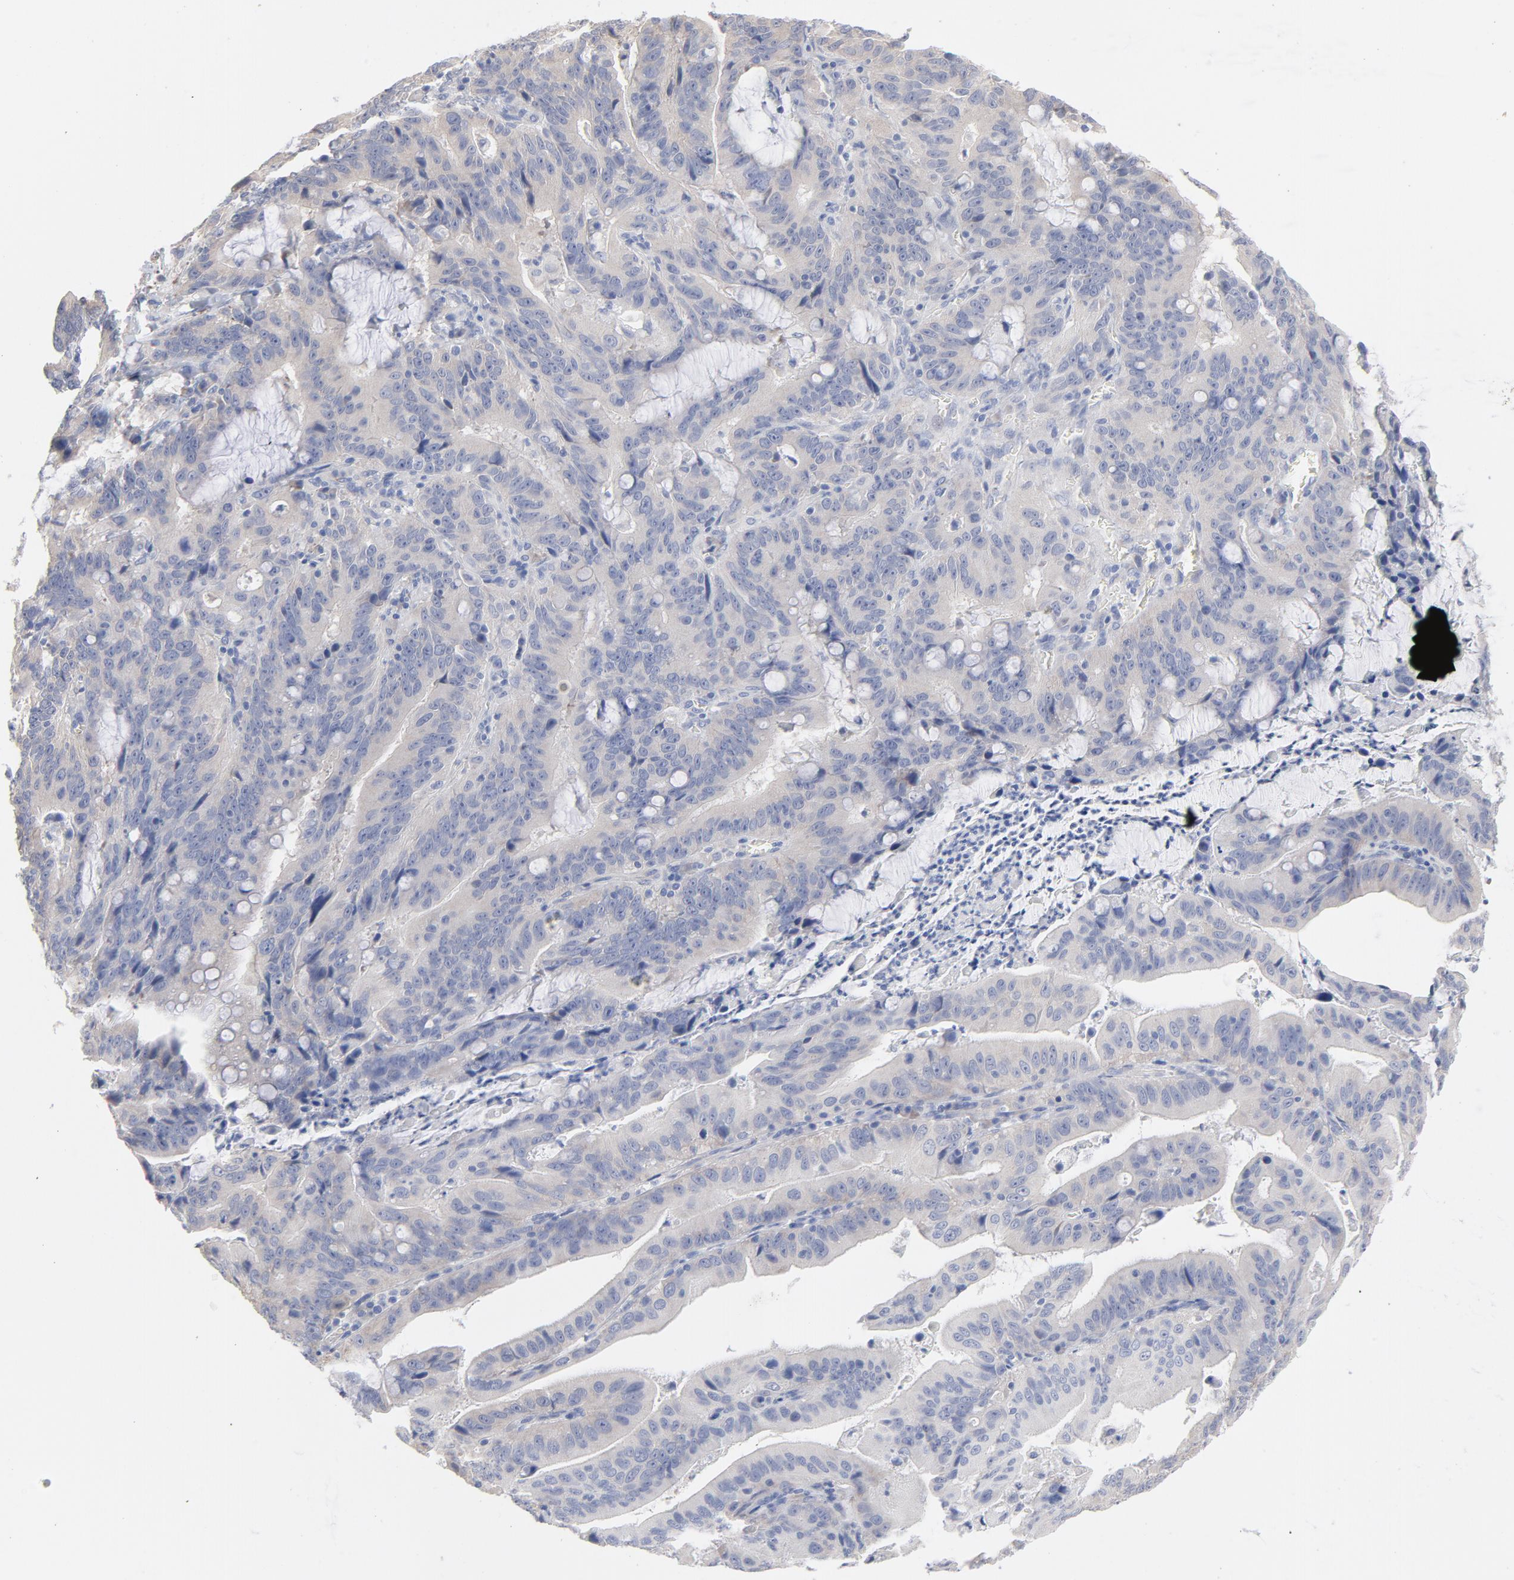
{"staining": {"intensity": "weak", "quantity": ">75%", "location": "cytoplasmic/membranous"}, "tissue": "stomach cancer", "cell_type": "Tumor cells", "image_type": "cancer", "snomed": [{"axis": "morphology", "description": "Adenocarcinoma, NOS"}, {"axis": "topography", "description": "Stomach, upper"}], "caption": "Adenocarcinoma (stomach) tissue displays weak cytoplasmic/membranous staining in about >75% of tumor cells", "gene": "CPE", "patient": {"sex": "male", "age": 63}}